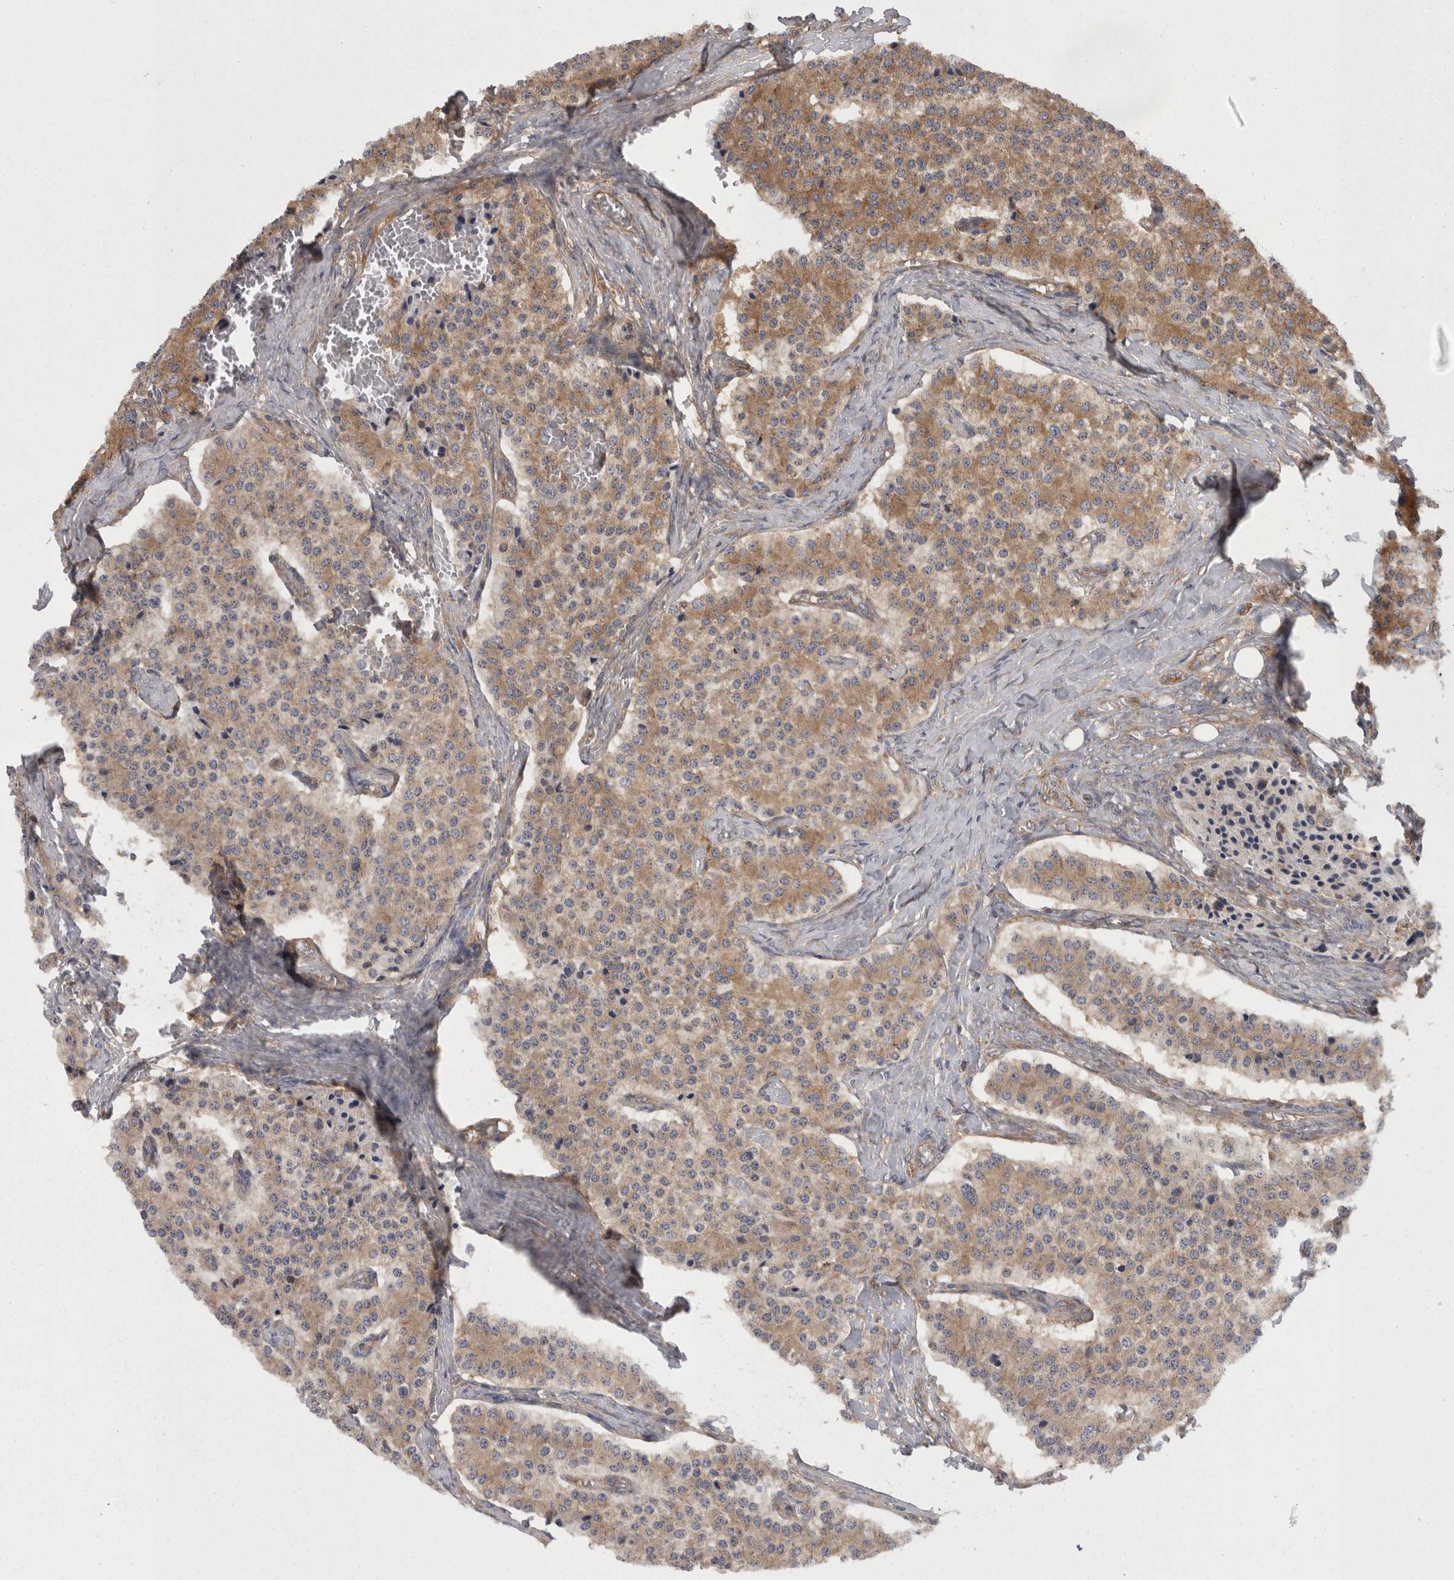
{"staining": {"intensity": "moderate", "quantity": ">75%", "location": "cytoplasmic/membranous"}, "tissue": "carcinoid", "cell_type": "Tumor cells", "image_type": "cancer", "snomed": [{"axis": "morphology", "description": "Carcinoid, malignant, NOS"}, {"axis": "topography", "description": "Colon"}], "caption": "Approximately >75% of tumor cells in human carcinoid (malignant) display moderate cytoplasmic/membranous protein staining as visualized by brown immunohistochemical staining.", "gene": "SMCR8", "patient": {"sex": "female", "age": 52}}